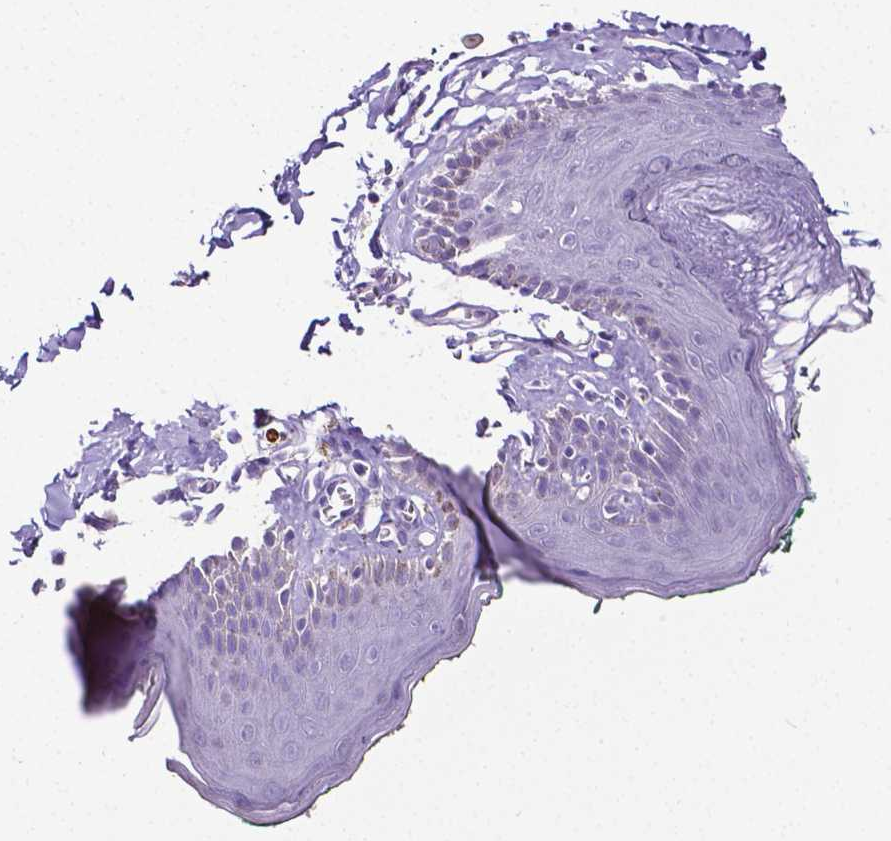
{"staining": {"intensity": "negative", "quantity": "none", "location": "none"}, "tissue": "skin", "cell_type": "Epidermal cells", "image_type": "normal", "snomed": [{"axis": "morphology", "description": "Normal tissue, NOS"}, {"axis": "topography", "description": "Vulva"}, {"axis": "topography", "description": "Peripheral nerve tissue"}], "caption": "DAB immunohistochemical staining of normal skin displays no significant expression in epidermal cells. (DAB immunohistochemistry (IHC) with hematoxylin counter stain).", "gene": "MMP9", "patient": {"sex": "female", "age": 66}}